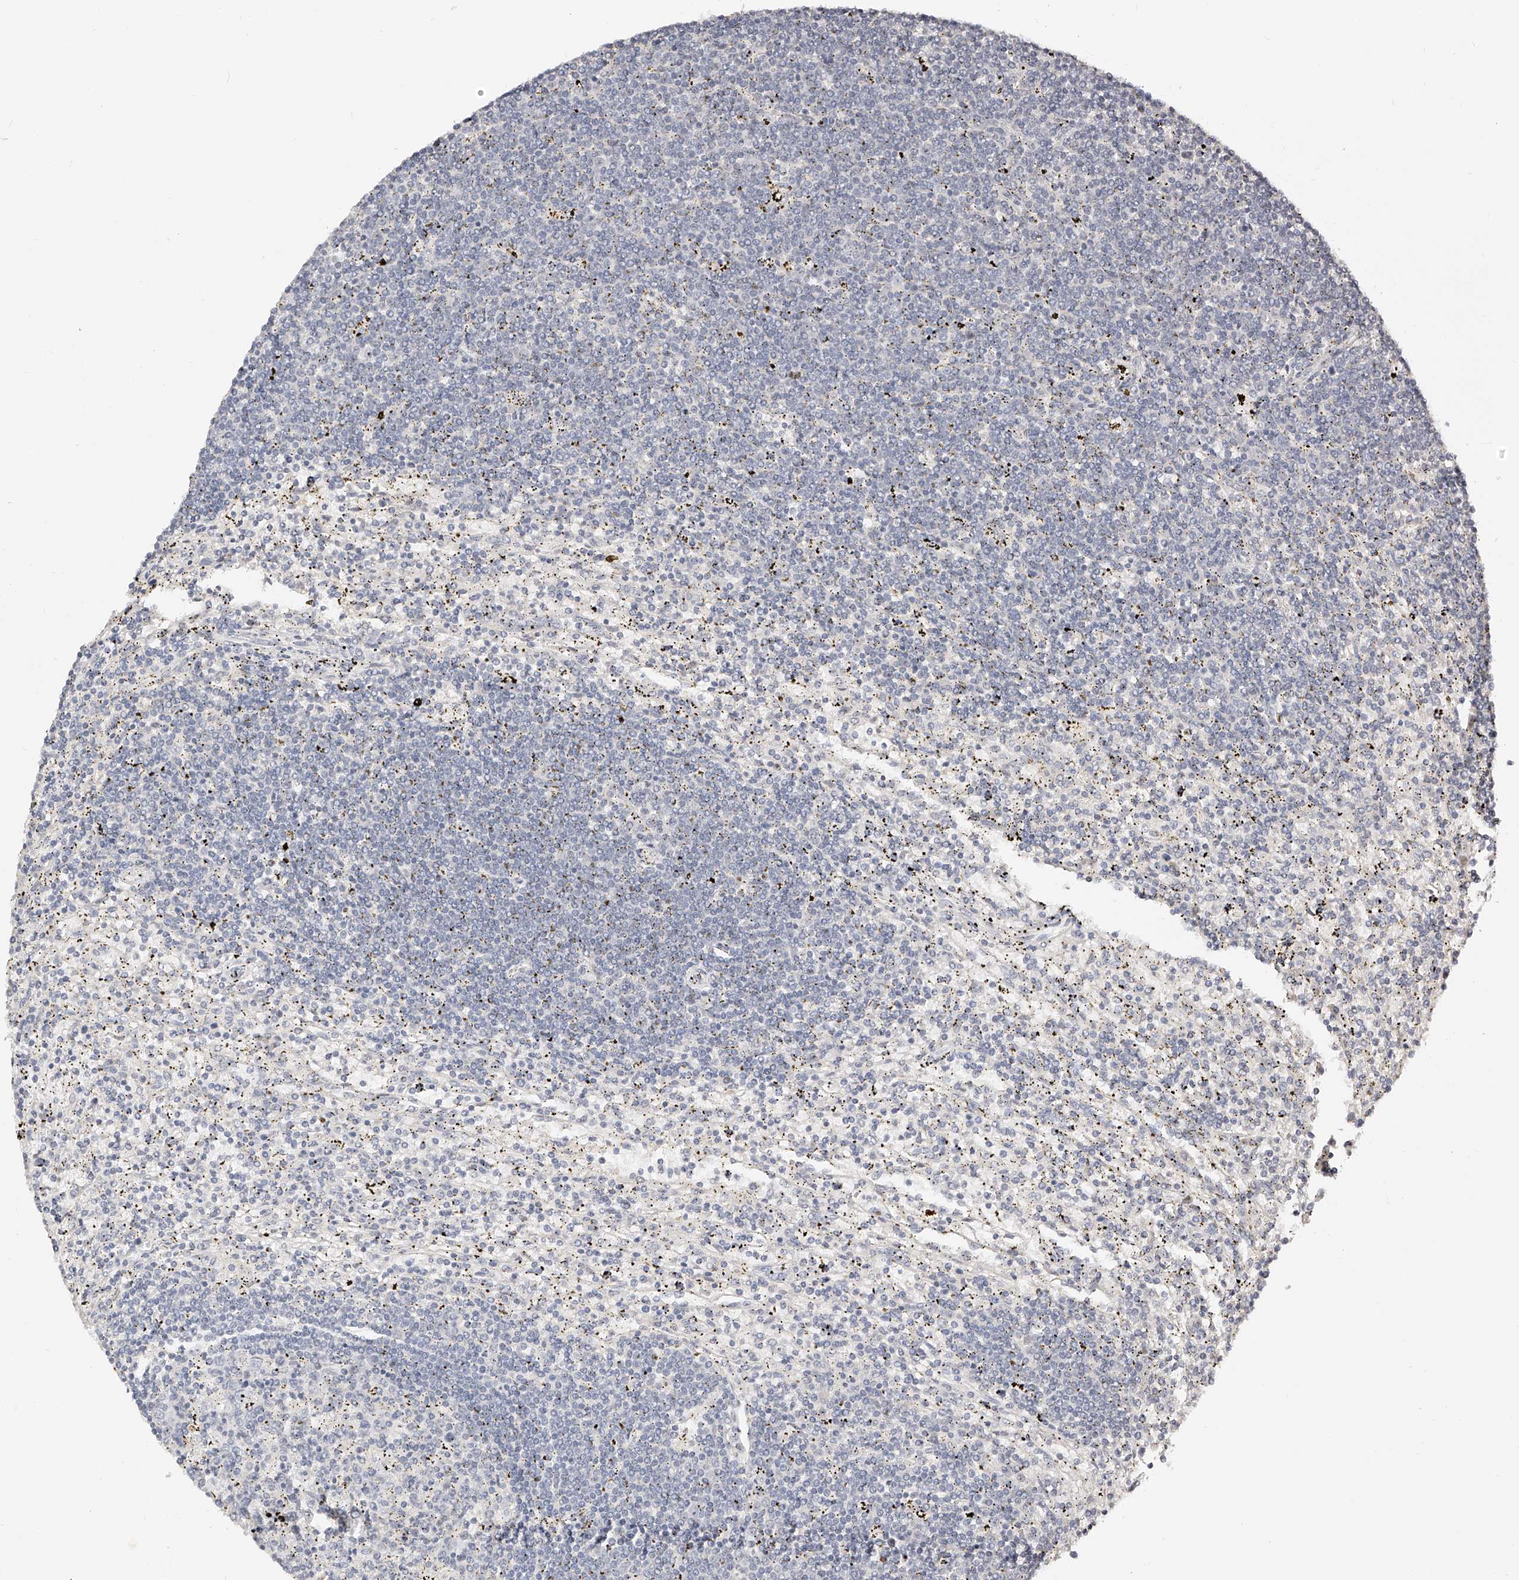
{"staining": {"intensity": "negative", "quantity": "none", "location": "none"}, "tissue": "lymphoma", "cell_type": "Tumor cells", "image_type": "cancer", "snomed": [{"axis": "morphology", "description": "Malignant lymphoma, non-Hodgkin's type, Low grade"}, {"axis": "topography", "description": "Spleen"}], "caption": "There is no significant positivity in tumor cells of lymphoma.", "gene": "ZNF789", "patient": {"sex": "male", "age": 76}}